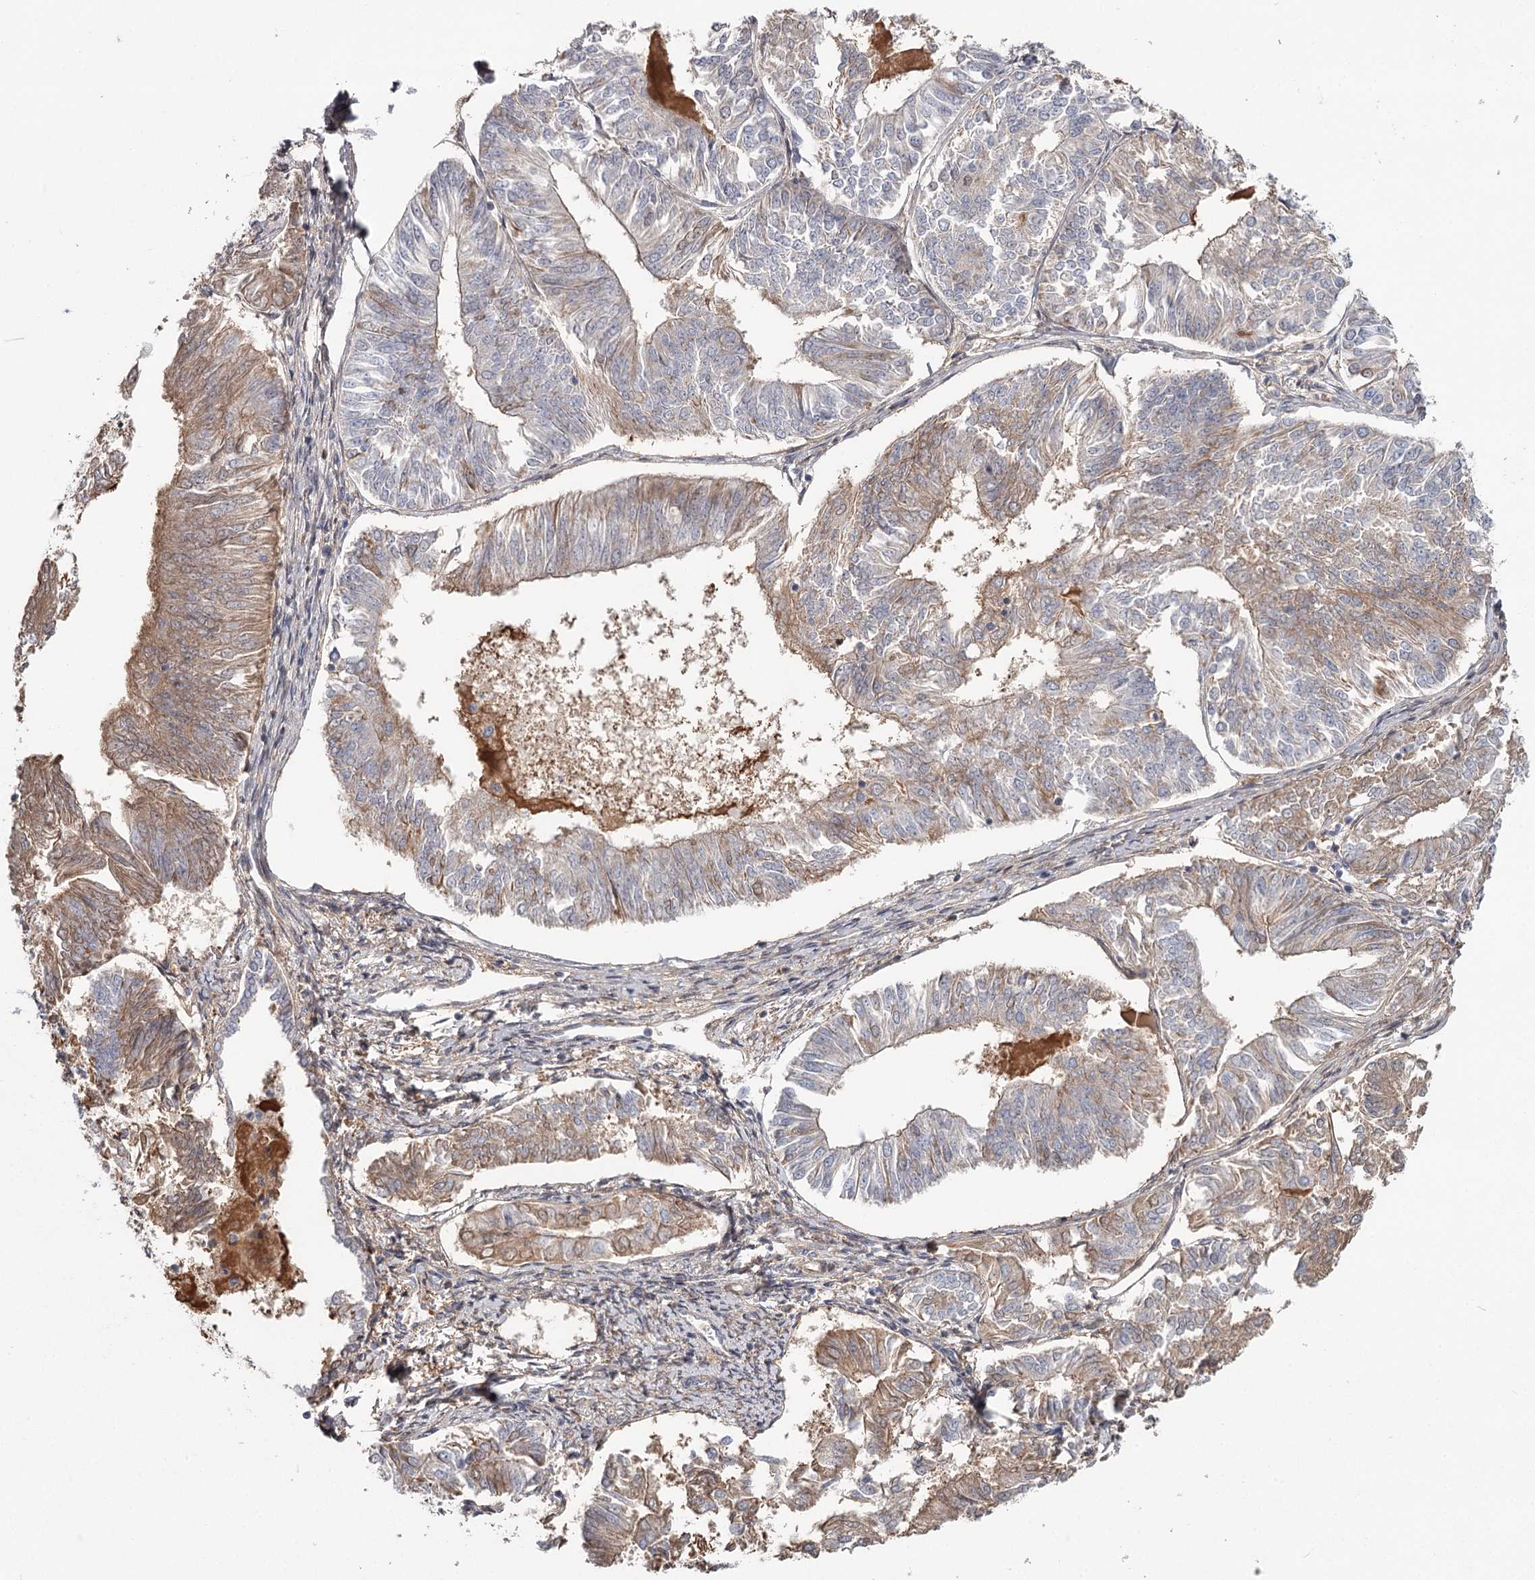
{"staining": {"intensity": "moderate", "quantity": "25%-75%", "location": "cytoplasmic/membranous"}, "tissue": "endometrial cancer", "cell_type": "Tumor cells", "image_type": "cancer", "snomed": [{"axis": "morphology", "description": "Adenocarcinoma, NOS"}, {"axis": "topography", "description": "Endometrium"}], "caption": "A brown stain labels moderate cytoplasmic/membranous staining of a protein in endometrial cancer (adenocarcinoma) tumor cells.", "gene": "DHRS9", "patient": {"sex": "female", "age": 58}}